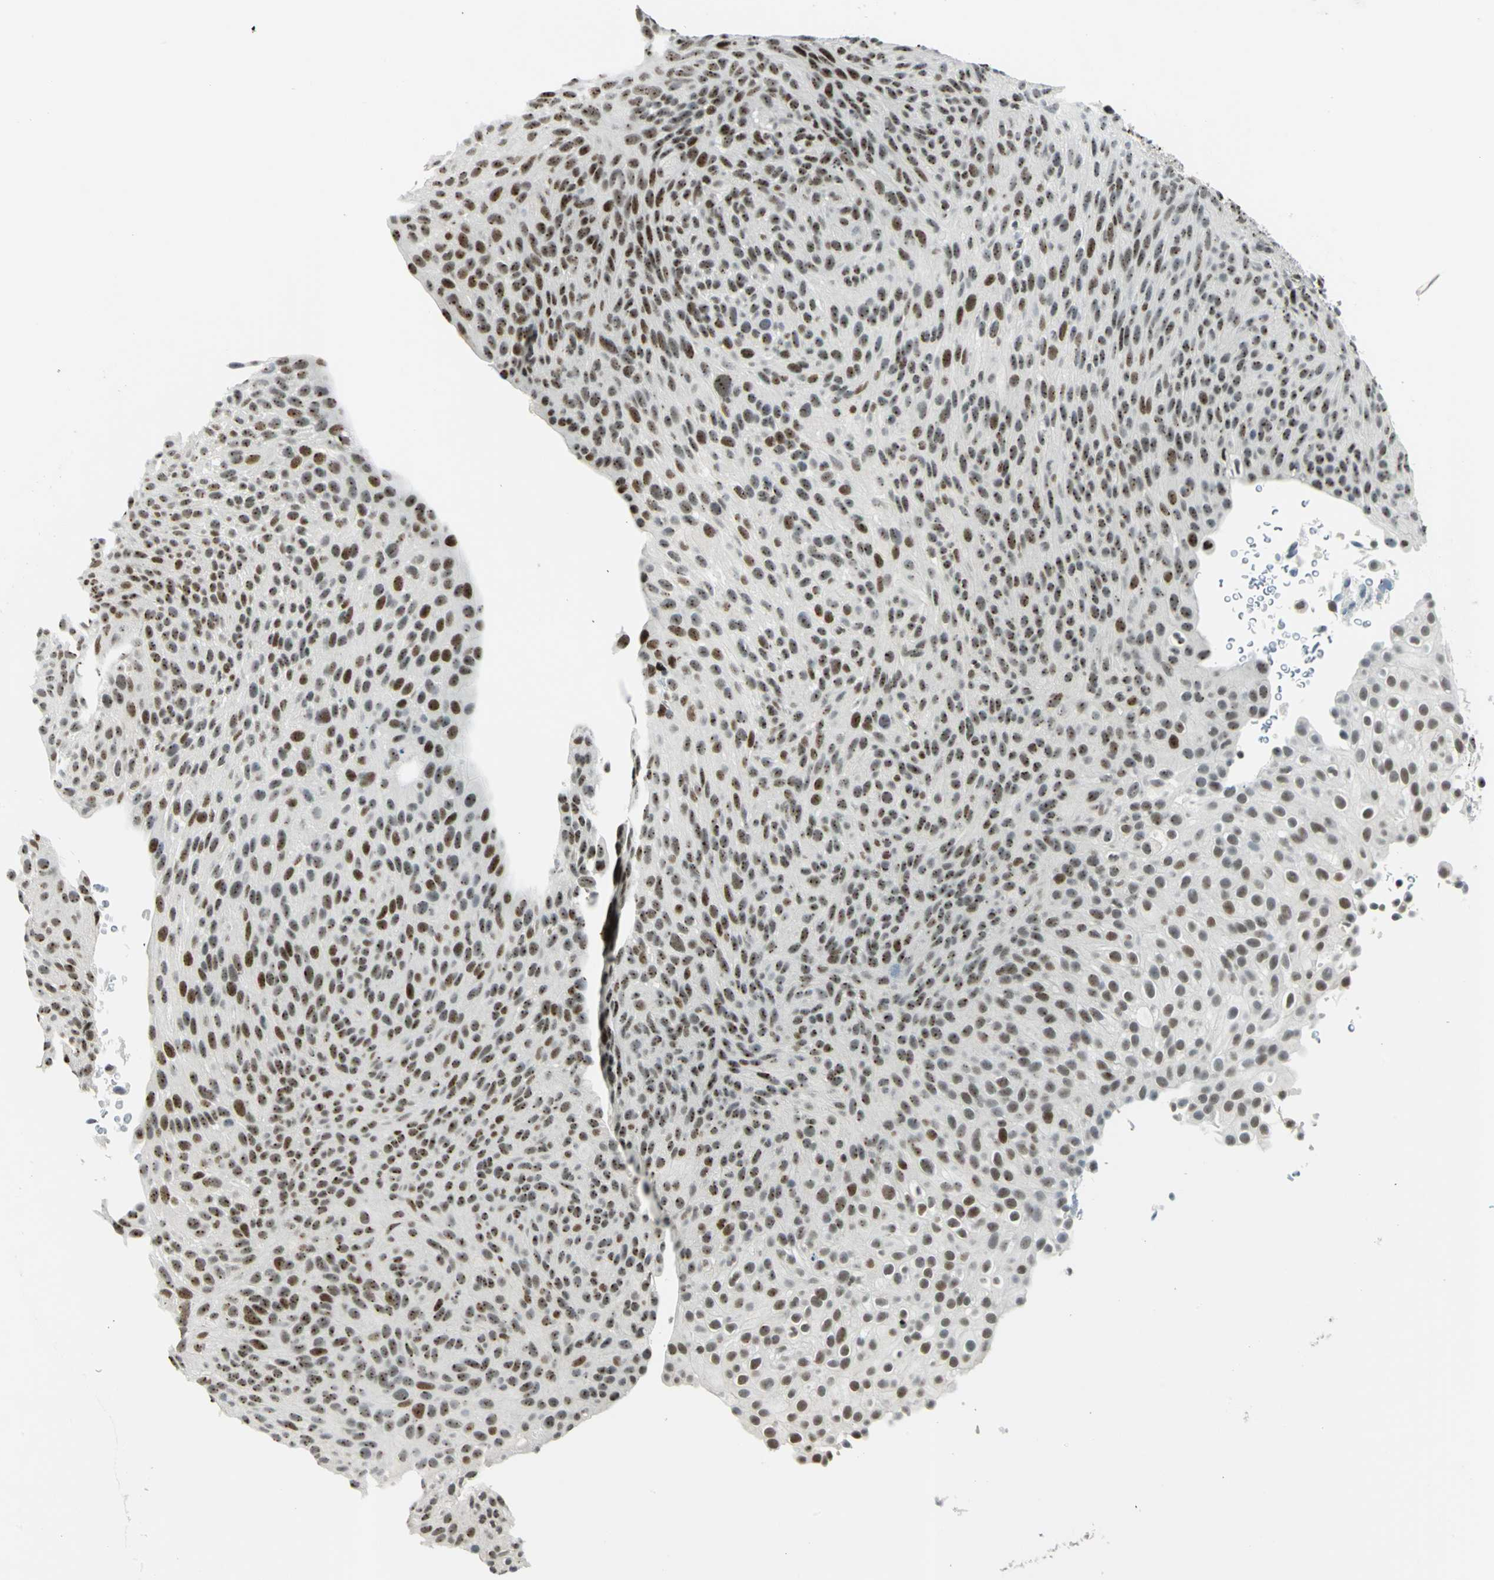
{"staining": {"intensity": "strong", "quantity": ">75%", "location": "nuclear"}, "tissue": "urothelial cancer", "cell_type": "Tumor cells", "image_type": "cancer", "snomed": [{"axis": "morphology", "description": "Urothelial carcinoma, Low grade"}, {"axis": "topography", "description": "Urinary bladder"}], "caption": "Strong nuclear protein positivity is identified in approximately >75% of tumor cells in urothelial cancer.", "gene": "KAT6B", "patient": {"sex": "male", "age": 78}}